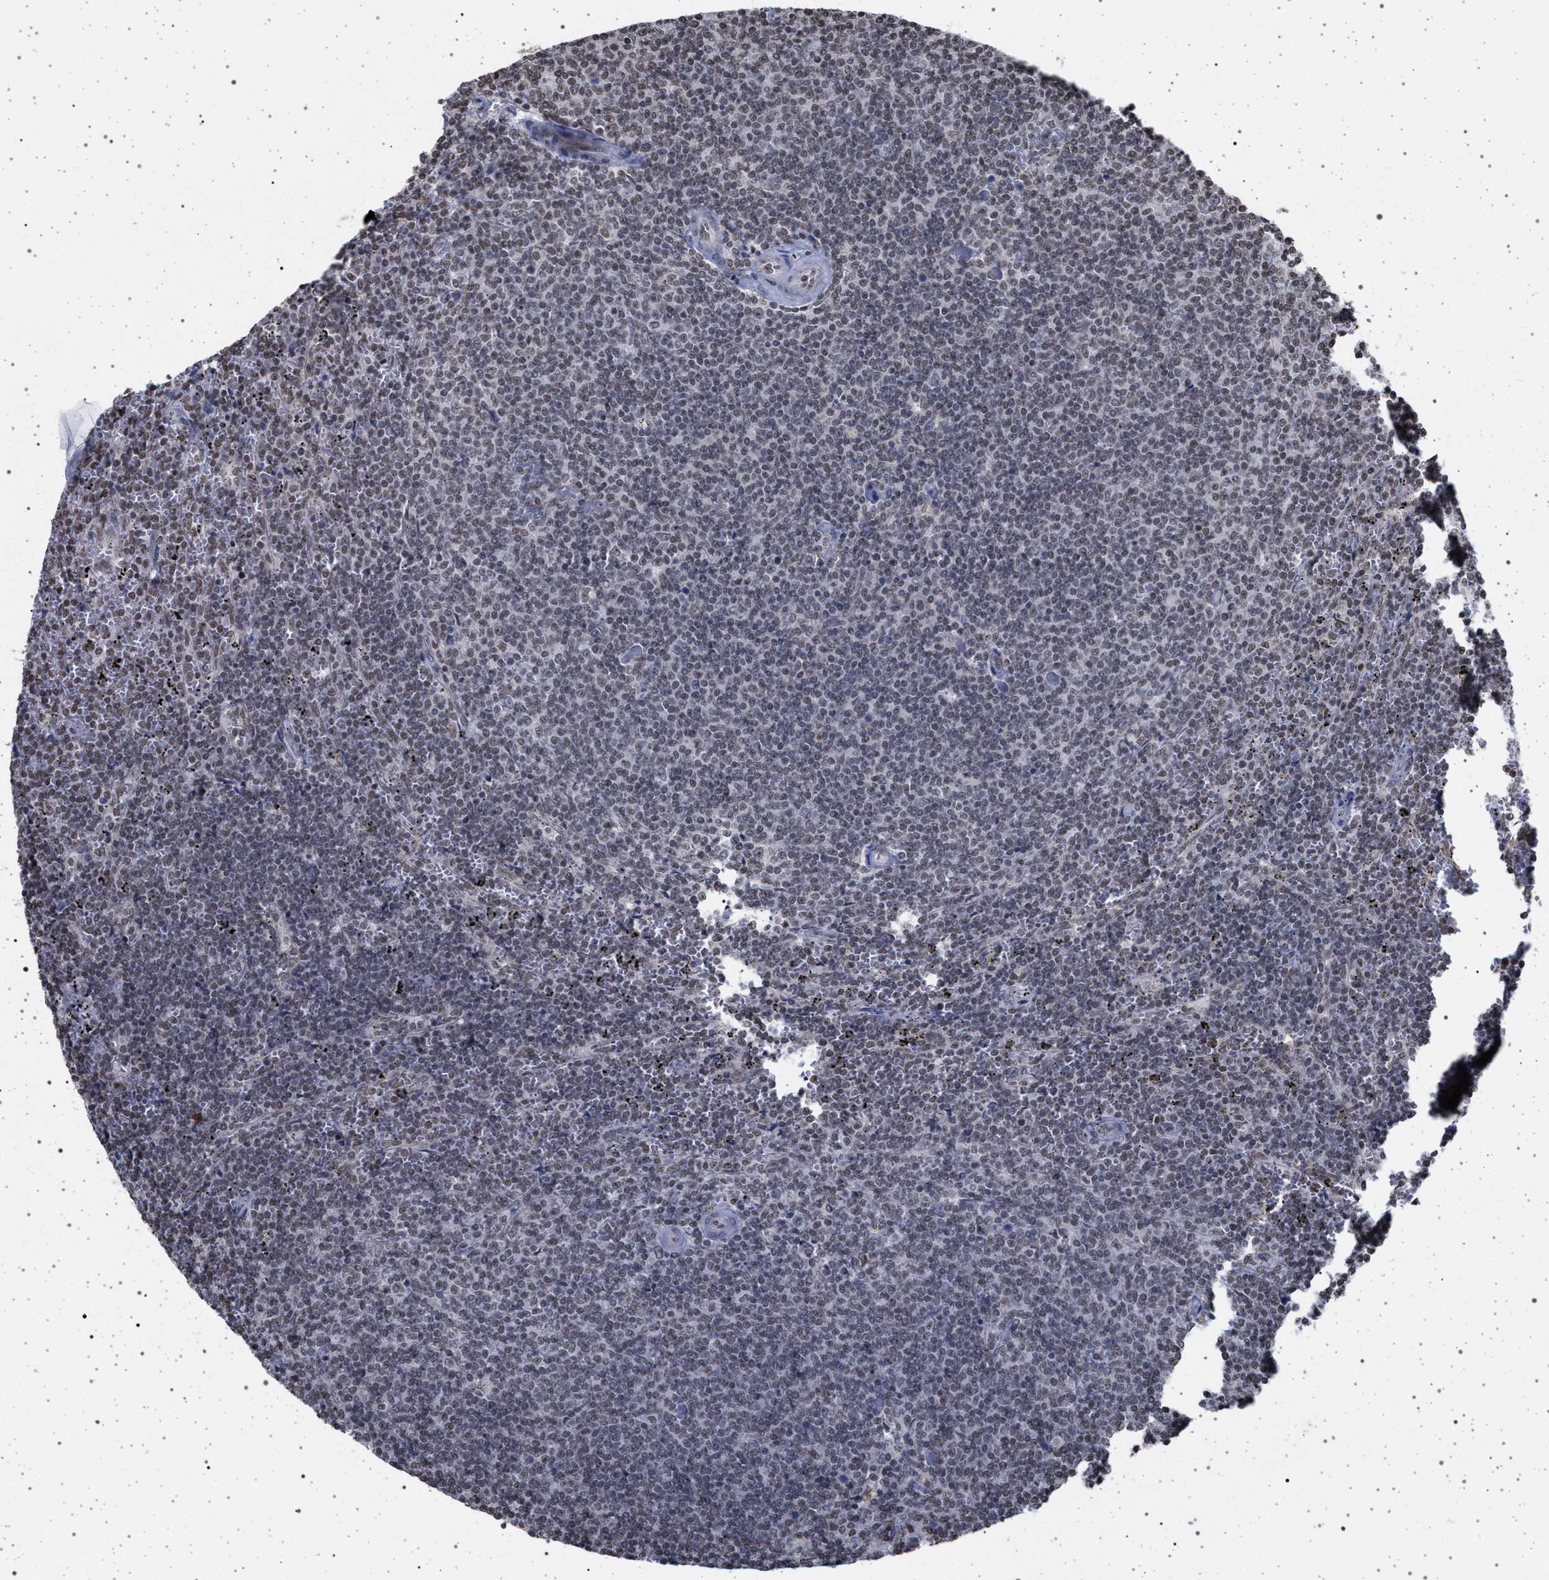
{"staining": {"intensity": "weak", "quantity": "<25%", "location": "nuclear"}, "tissue": "lymphoma", "cell_type": "Tumor cells", "image_type": "cancer", "snomed": [{"axis": "morphology", "description": "Malignant lymphoma, non-Hodgkin's type, Low grade"}, {"axis": "topography", "description": "Spleen"}], "caption": "The image displays no staining of tumor cells in low-grade malignant lymphoma, non-Hodgkin's type.", "gene": "PHF12", "patient": {"sex": "female", "age": 50}}